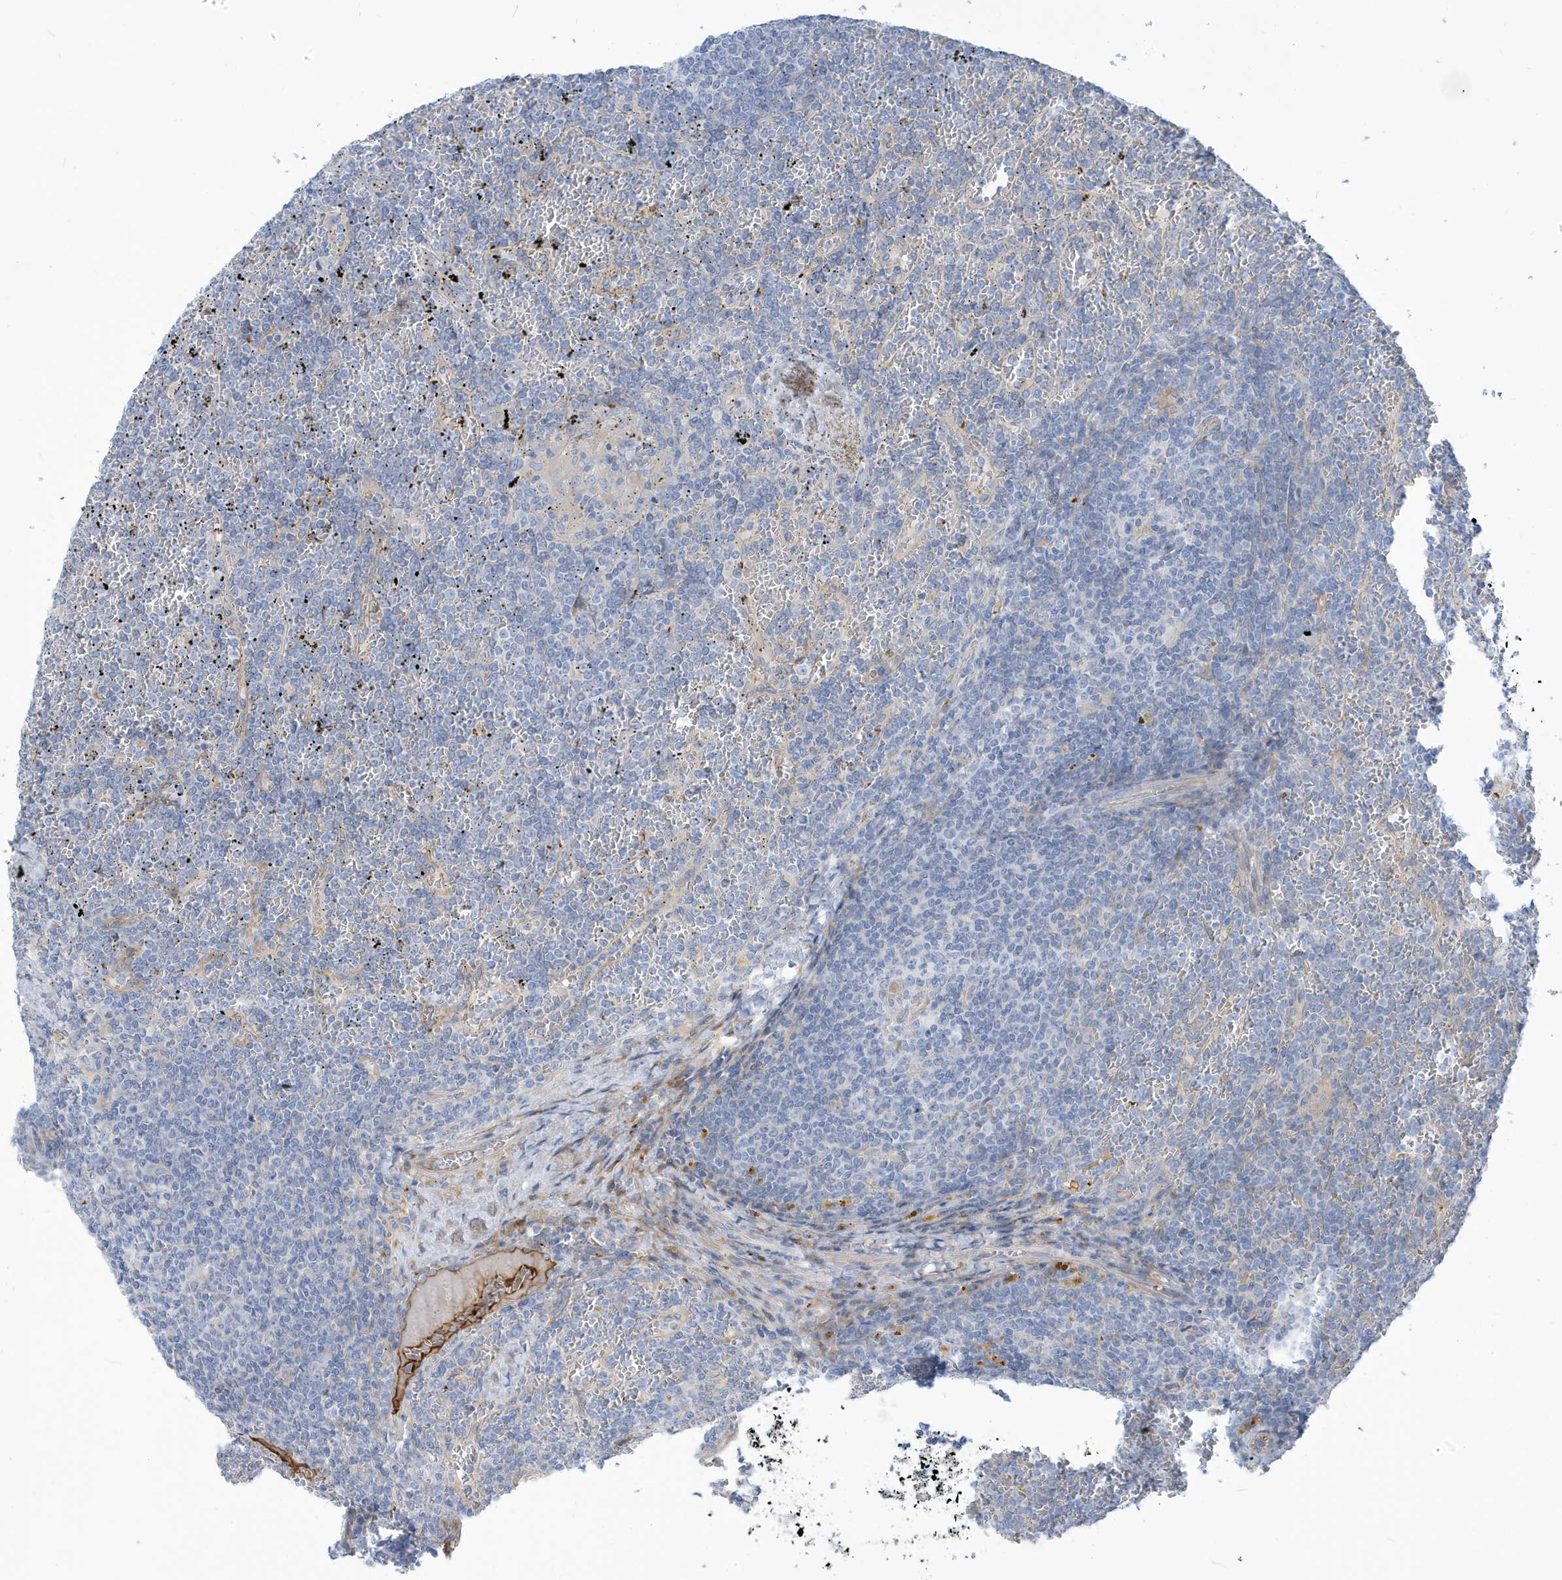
{"staining": {"intensity": "negative", "quantity": "none", "location": "none"}, "tissue": "lymphoma", "cell_type": "Tumor cells", "image_type": "cancer", "snomed": [{"axis": "morphology", "description": "Malignant lymphoma, non-Hodgkin's type, Low grade"}, {"axis": "topography", "description": "Spleen"}], "caption": "High power microscopy photomicrograph of an IHC histopathology image of low-grade malignant lymphoma, non-Hodgkin's type, revealing no significant expression in tumor cells.", "gene": "ATP13A5", "patient": {"sex": "female", "age": 19}}